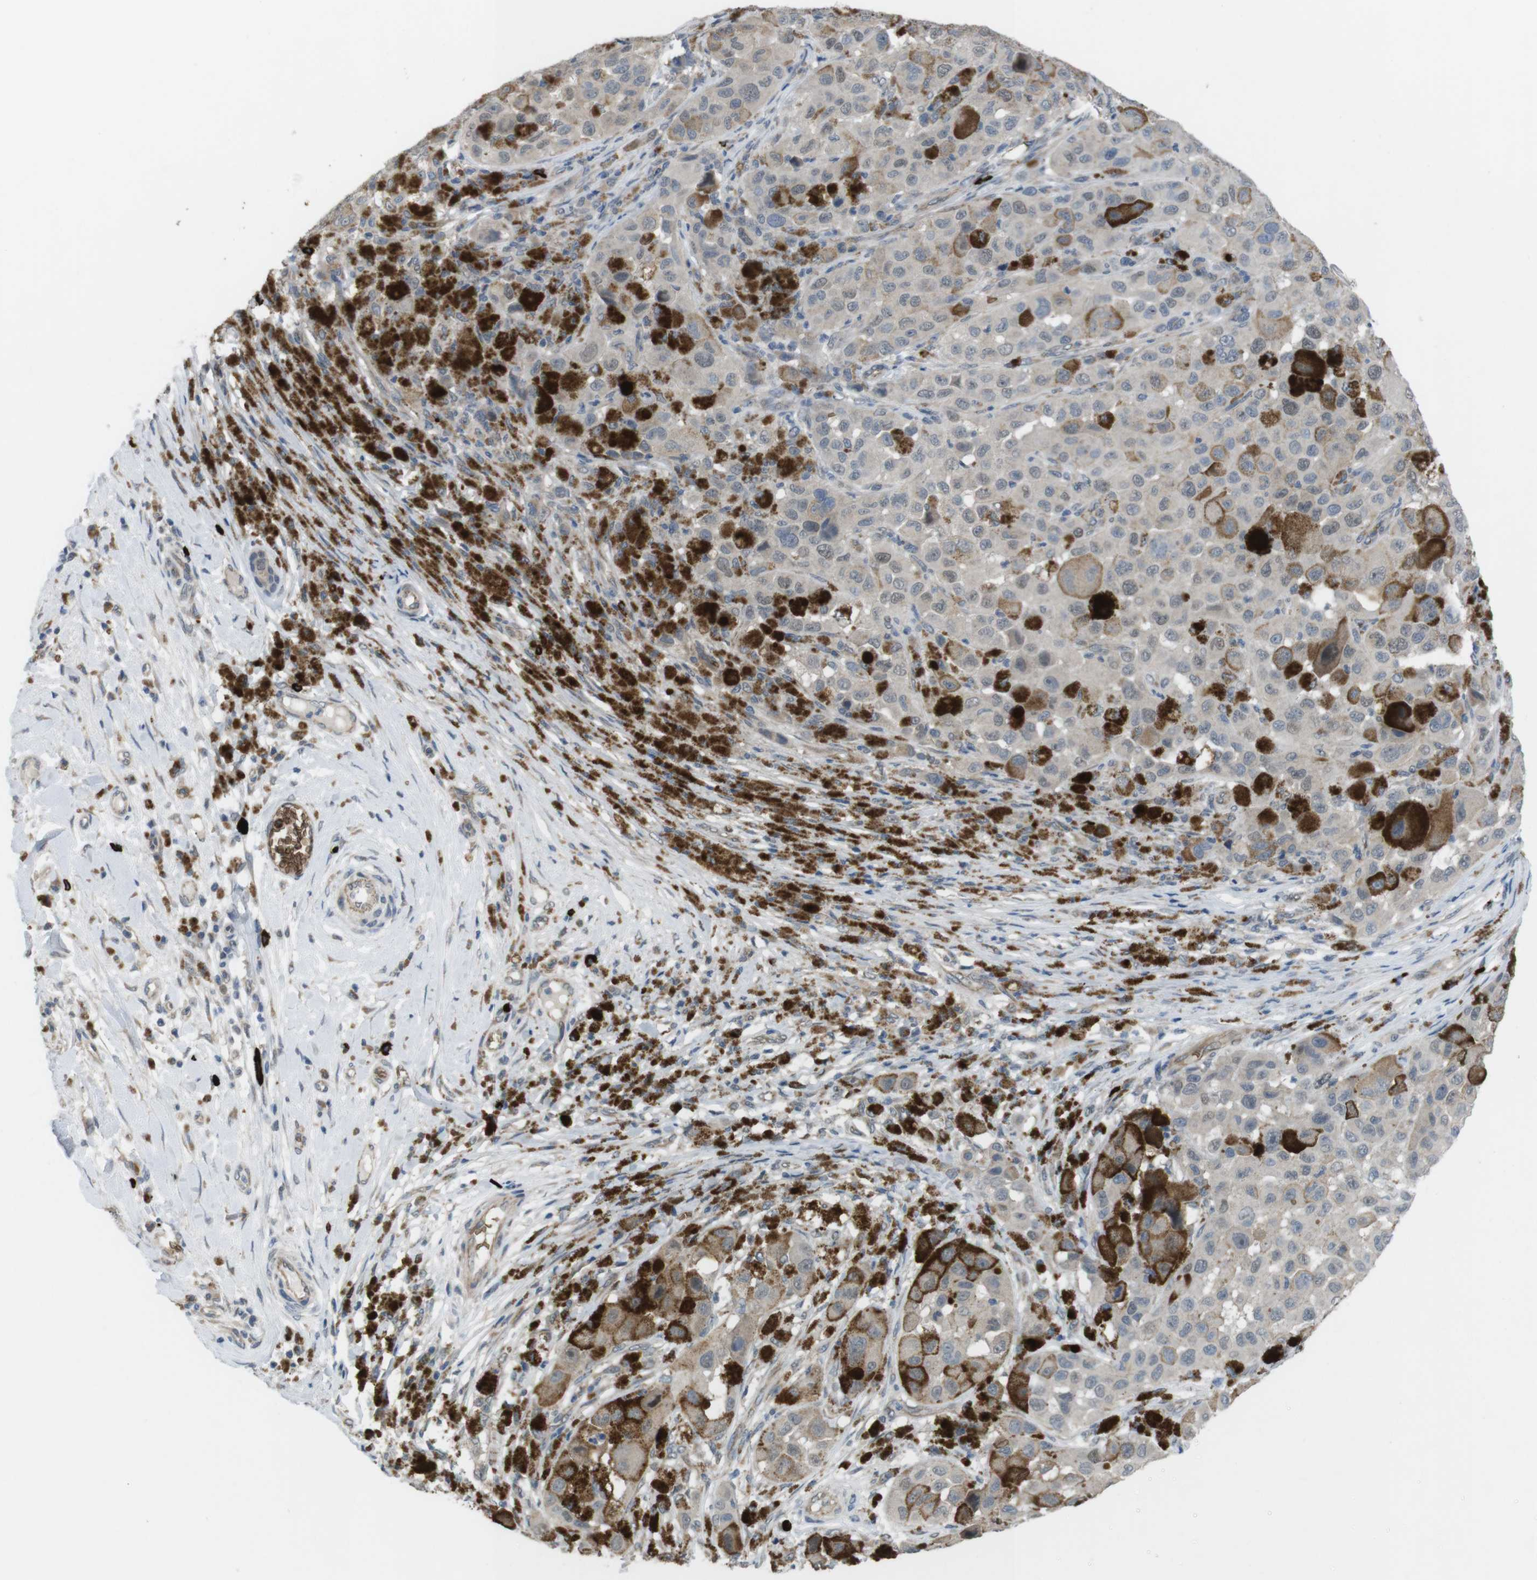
{"staining": {"intensity": "weak", "quantity": ">75%", "location": "cytoplasmic/membranous"}, "tissue": "melanoma", "cell_type": "Tumor cells", "image_type": "cancer", "snomed": [{"axis": "morphology", "description": "Malignant melanoma, NOS"}, {"axis": "topography", "description": "Skin"}], "caption": "High-magnification brightfield microscopy of malignant melanoma stained with DAB (brown) and counterstained with hematoxylin (blue). tumor cells exhibit weak cytoplasmic/membranous positivity is present in approximately>75% of cells.", "gene": "GYPA", "patient": {"sex": "male", "age": 96}}